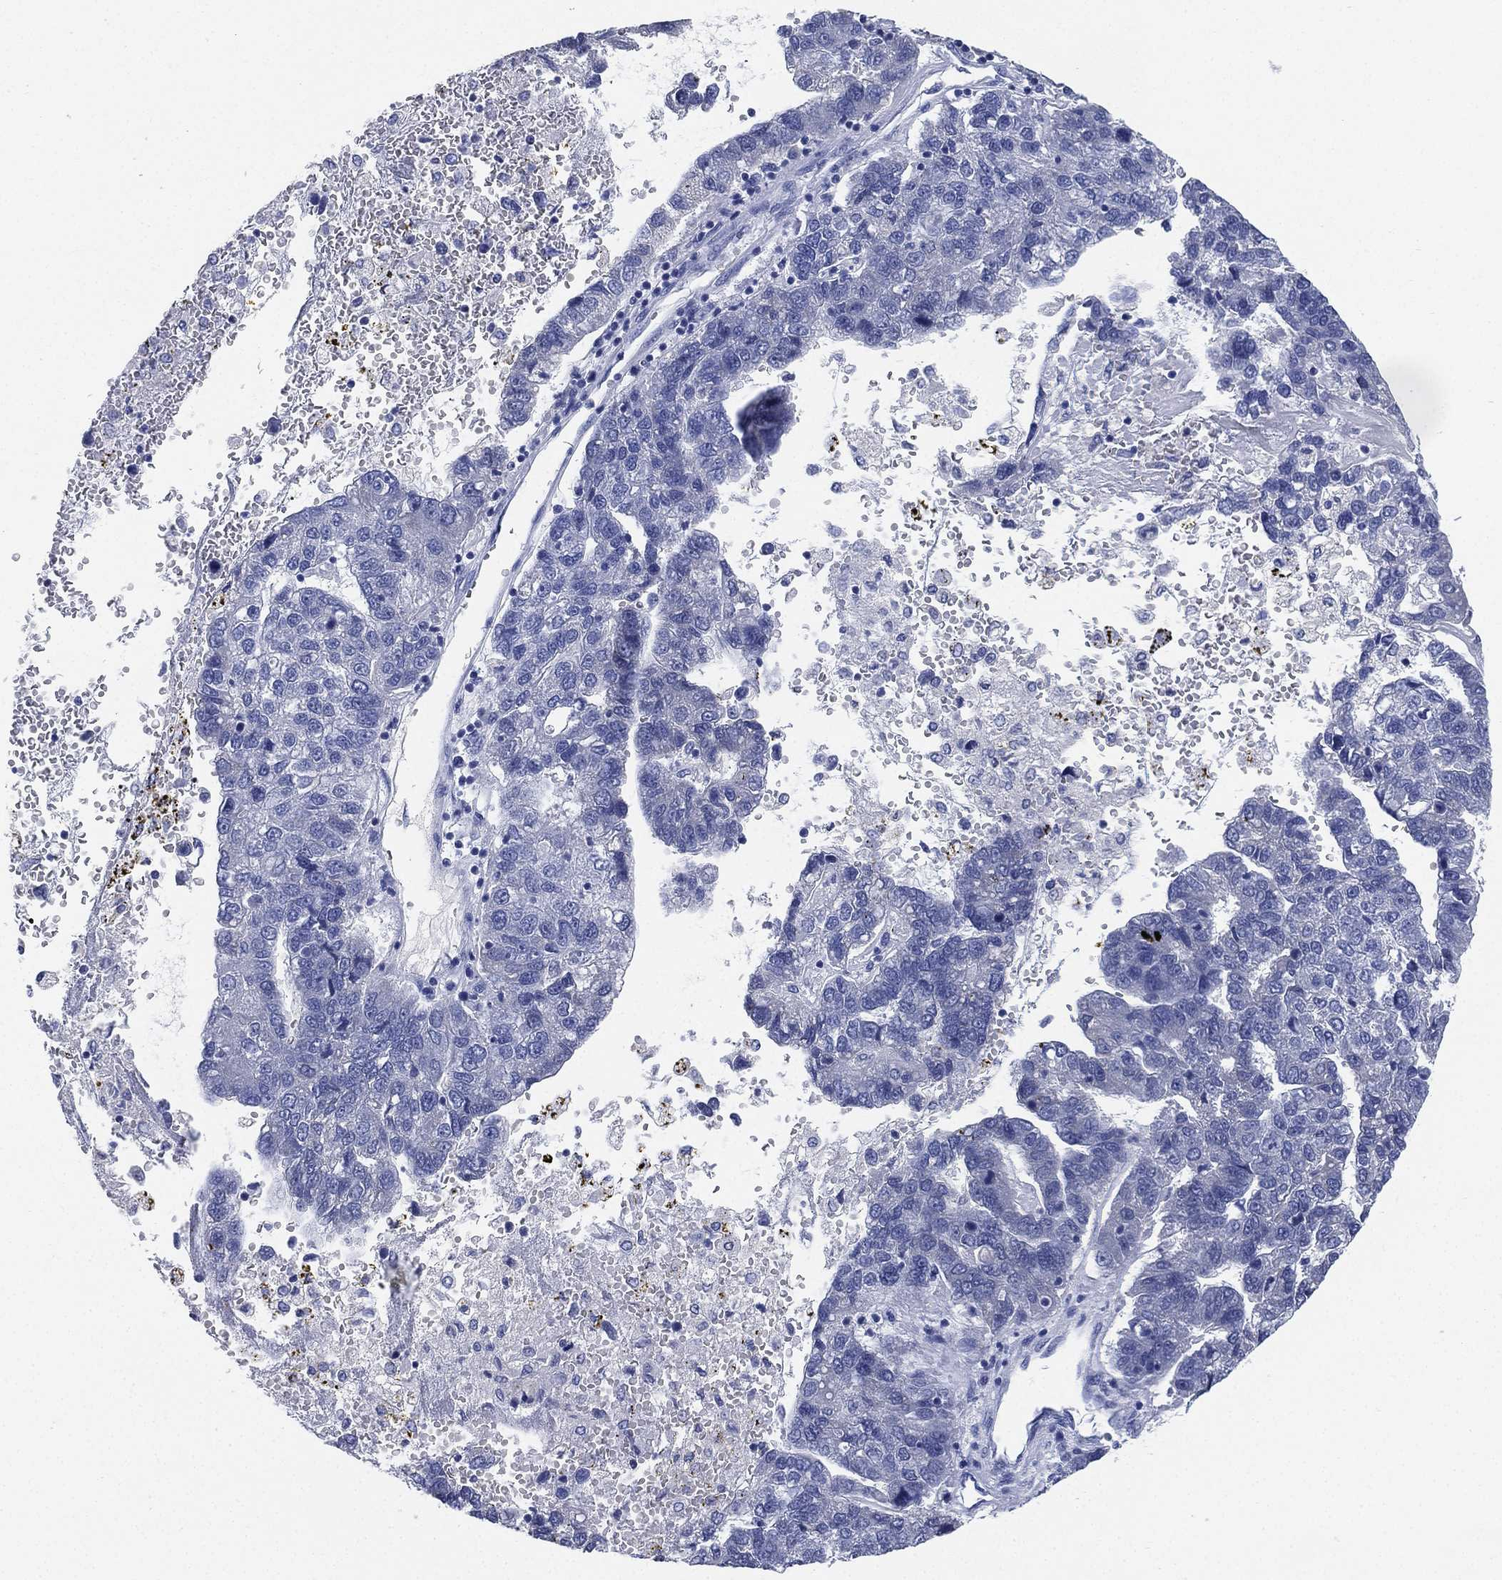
{"staining": {"intensity": "negative", "quantity": "none", "location": "none"}, "tissue": "pancreatic cancer", "cell_type": "Tumor cells", "image_type": "cancer", "snomed": [{"axis": "morphology", "description": "Adenocarcinoma, NOS"}, {"axis": "topography", "description": "Pancreas"}], "caption": "DAB immunohistochemical staining of human adenocarcinoma (pancreatic) shows no significant staining in tumor cells.", "gene": "IYD", "patient": {"sex": "female", "age": 61}}